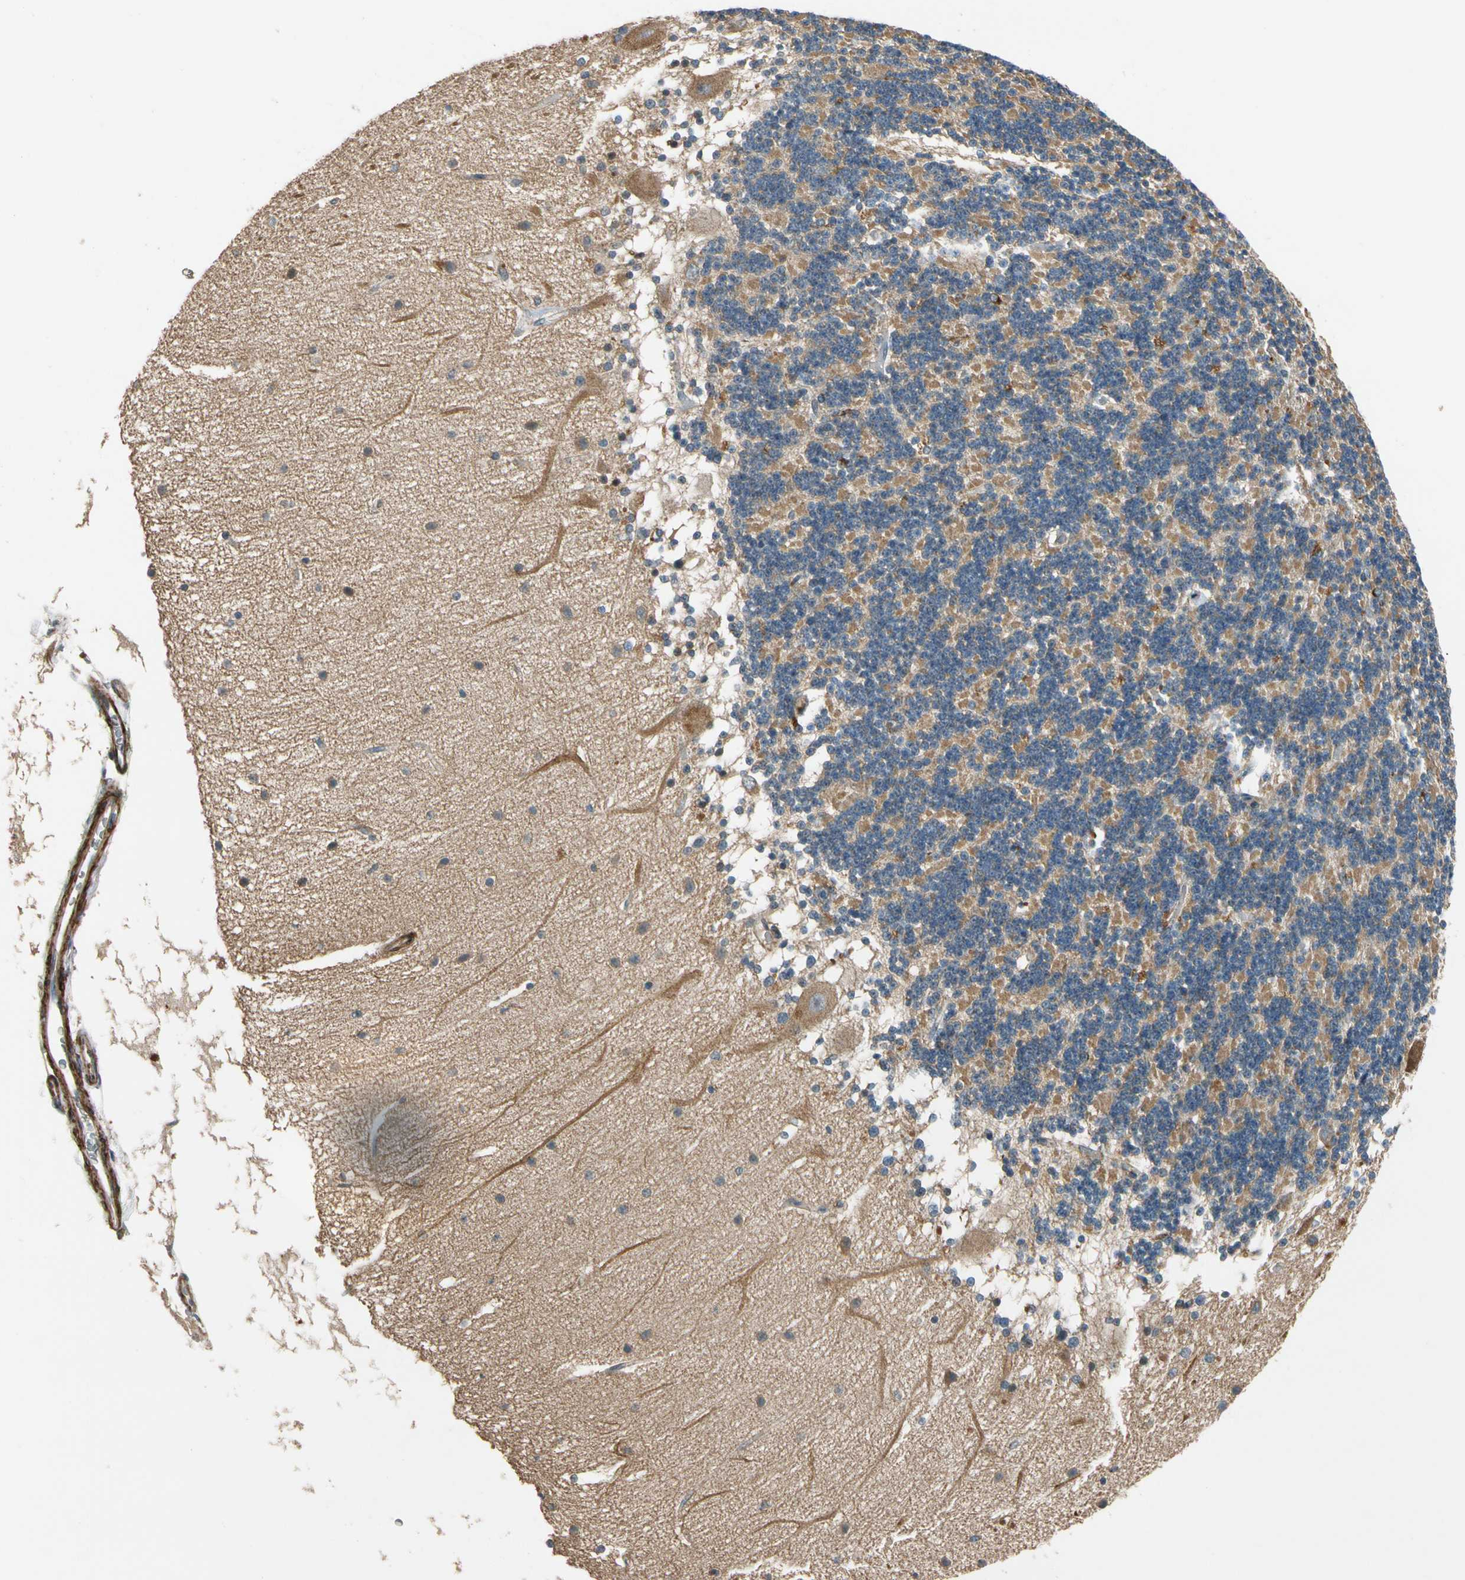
{"staining": {"intensity": "moderate", "quantity": "25%-75%", "location": "cytoplasmic/membranous"}, "tissue": "cerebellum", "cell_type": "Cells in granular layer", "image_type": "normal", "snomed": [{"axis": "morphology", "description": "Normal tissue, NOS"}, {"axis": "topography", "description": "Cerebellum"}], "caption": "Normal cerebellum was stained to show a protein in brown. There is medium levels of moderate cytoplasmic/membranous staining in approximately 25%-75% of cells in granular layer.", "gene": "MST1R", "patient": {"sex": "female", "age": 54}}